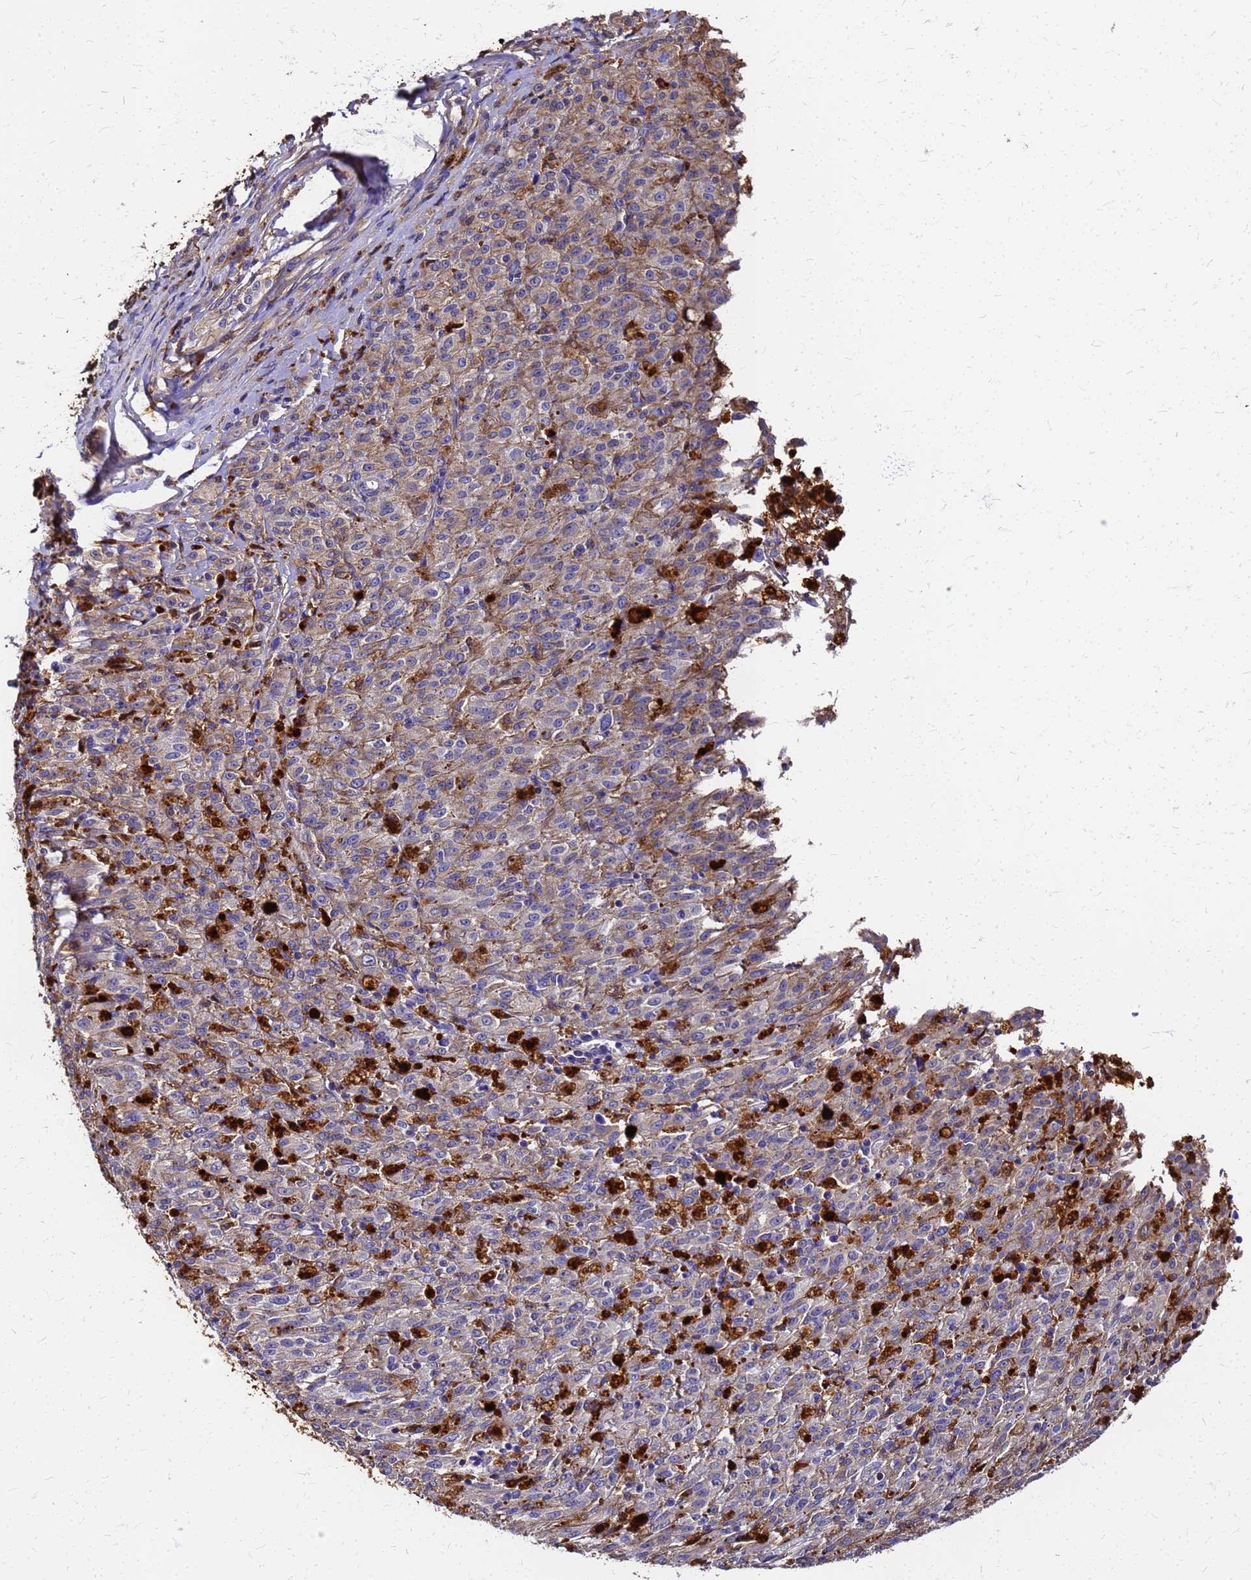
{"staining": {"intensity": "weak", "quantity": "25%-75%", "location": "cytoplasmic/membranous"}, "tissue": "melanoma", "cell_type": "Tumor cells", "image_type": "cancer", "snomed": [{"axis": "morphology", "description": "Malignant melanoma, NOS"}, {"axis": "topography", "description": "Skin"}], "caption": "DAB immunohistochemical staining of melanoma shows weak cytoplasmic/membranous protein staining in approximately 25%-75% of tumor cells. (DAB = brown stain, brightfield microscopy at high magnification).", "gene": "S100A11", "patient": {"sex": "female", "age": 52}}